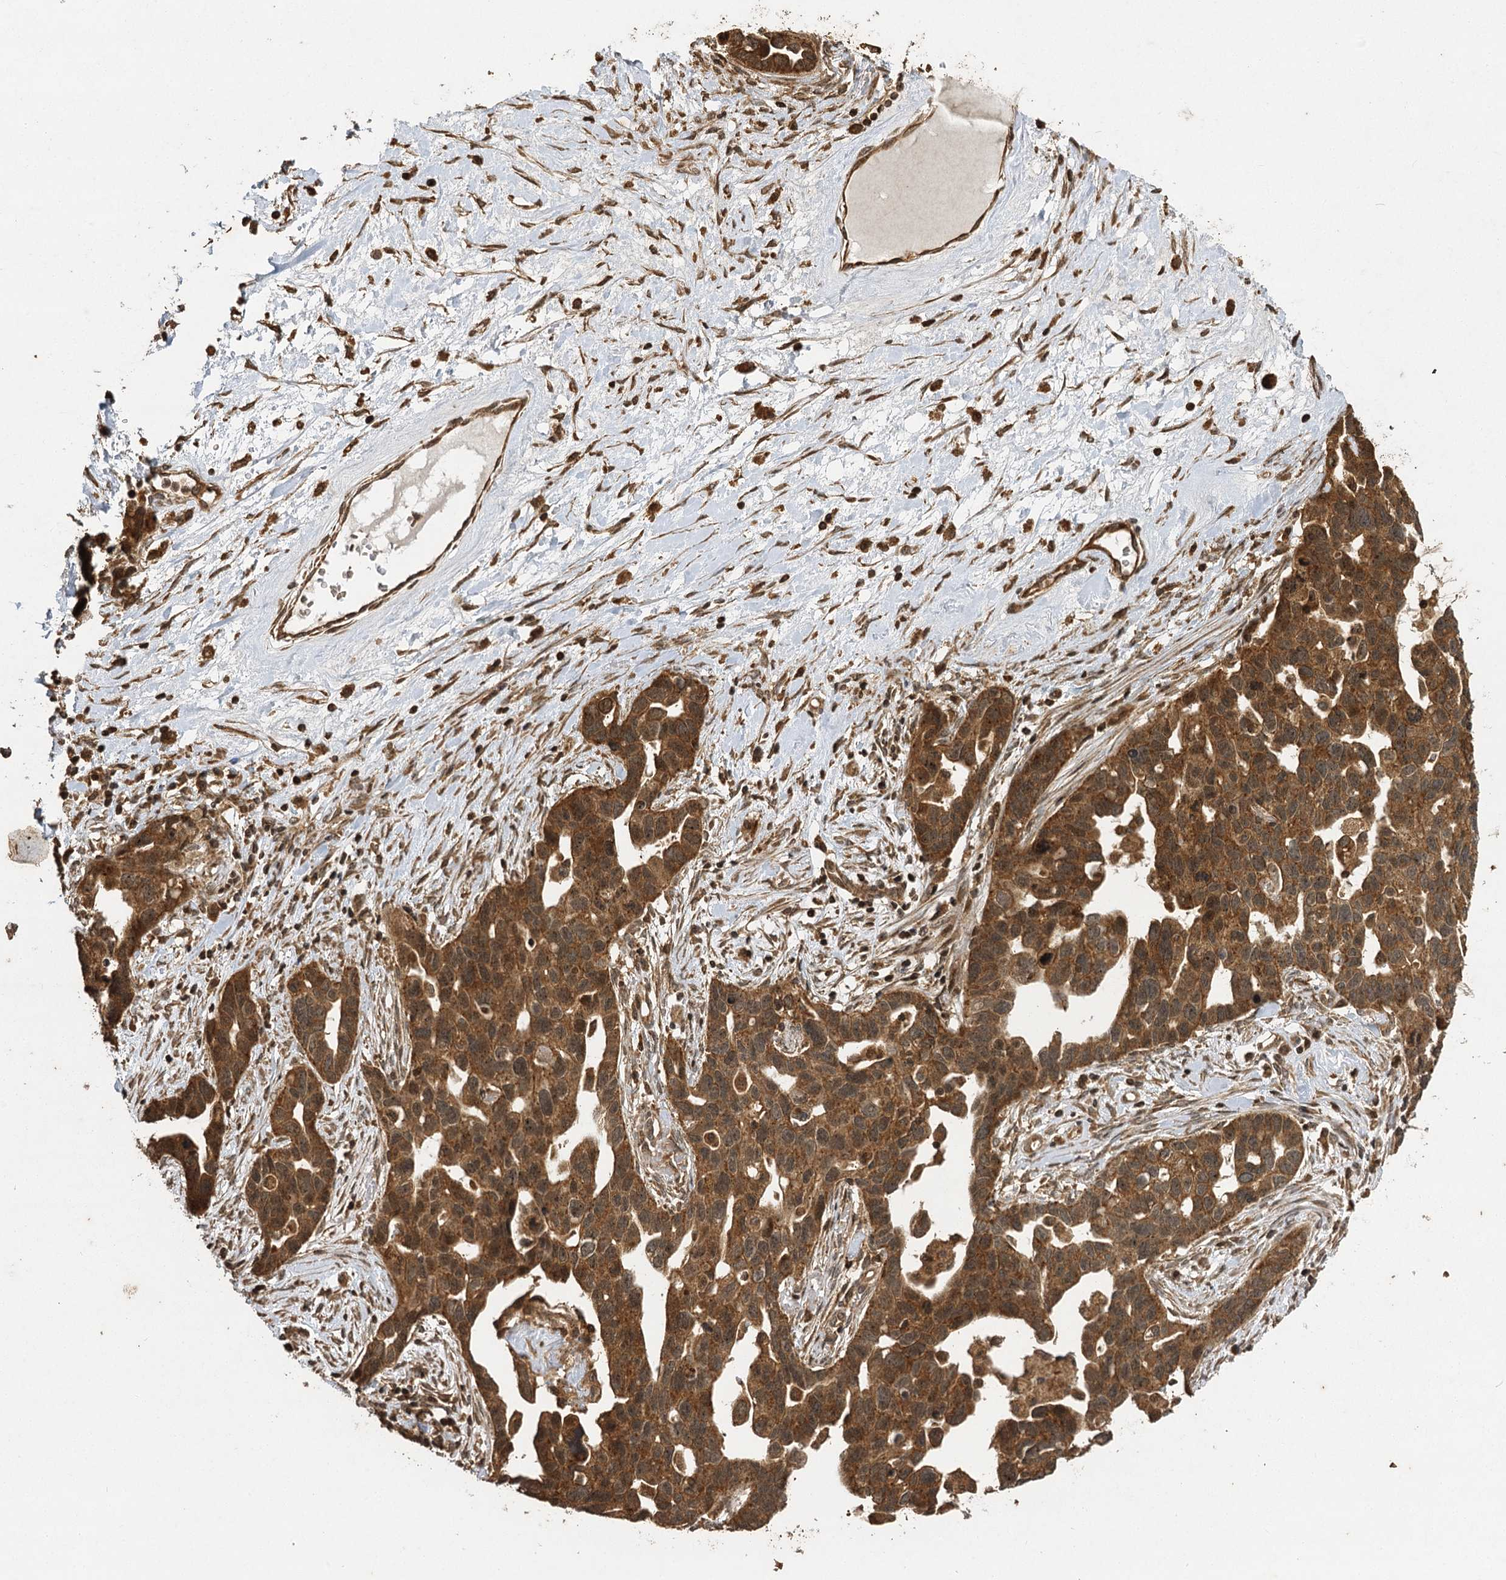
{"staining": {"intensity": "strong", "quantity": ">75%", "location": "cytoplasmic/membranous"}, "tissue": "ovarian cancer", "cell_type": "Tumor cells", "image_type": "cancer", "snomed": [{"axis": "morphology", "description": "Cystadenocarcinoma, serous, NOS"}, {"axis": "topography", "description": "Ovary"}], "caption": "IHC of human serous cystadenocarcinoma (ovarian) exhibits high levels of strong cytoplasmic/membranous expression in approximately >75% of tumor cells.", "gene": "IL11RA", "patient": {"sex": "female", "age": 54}}